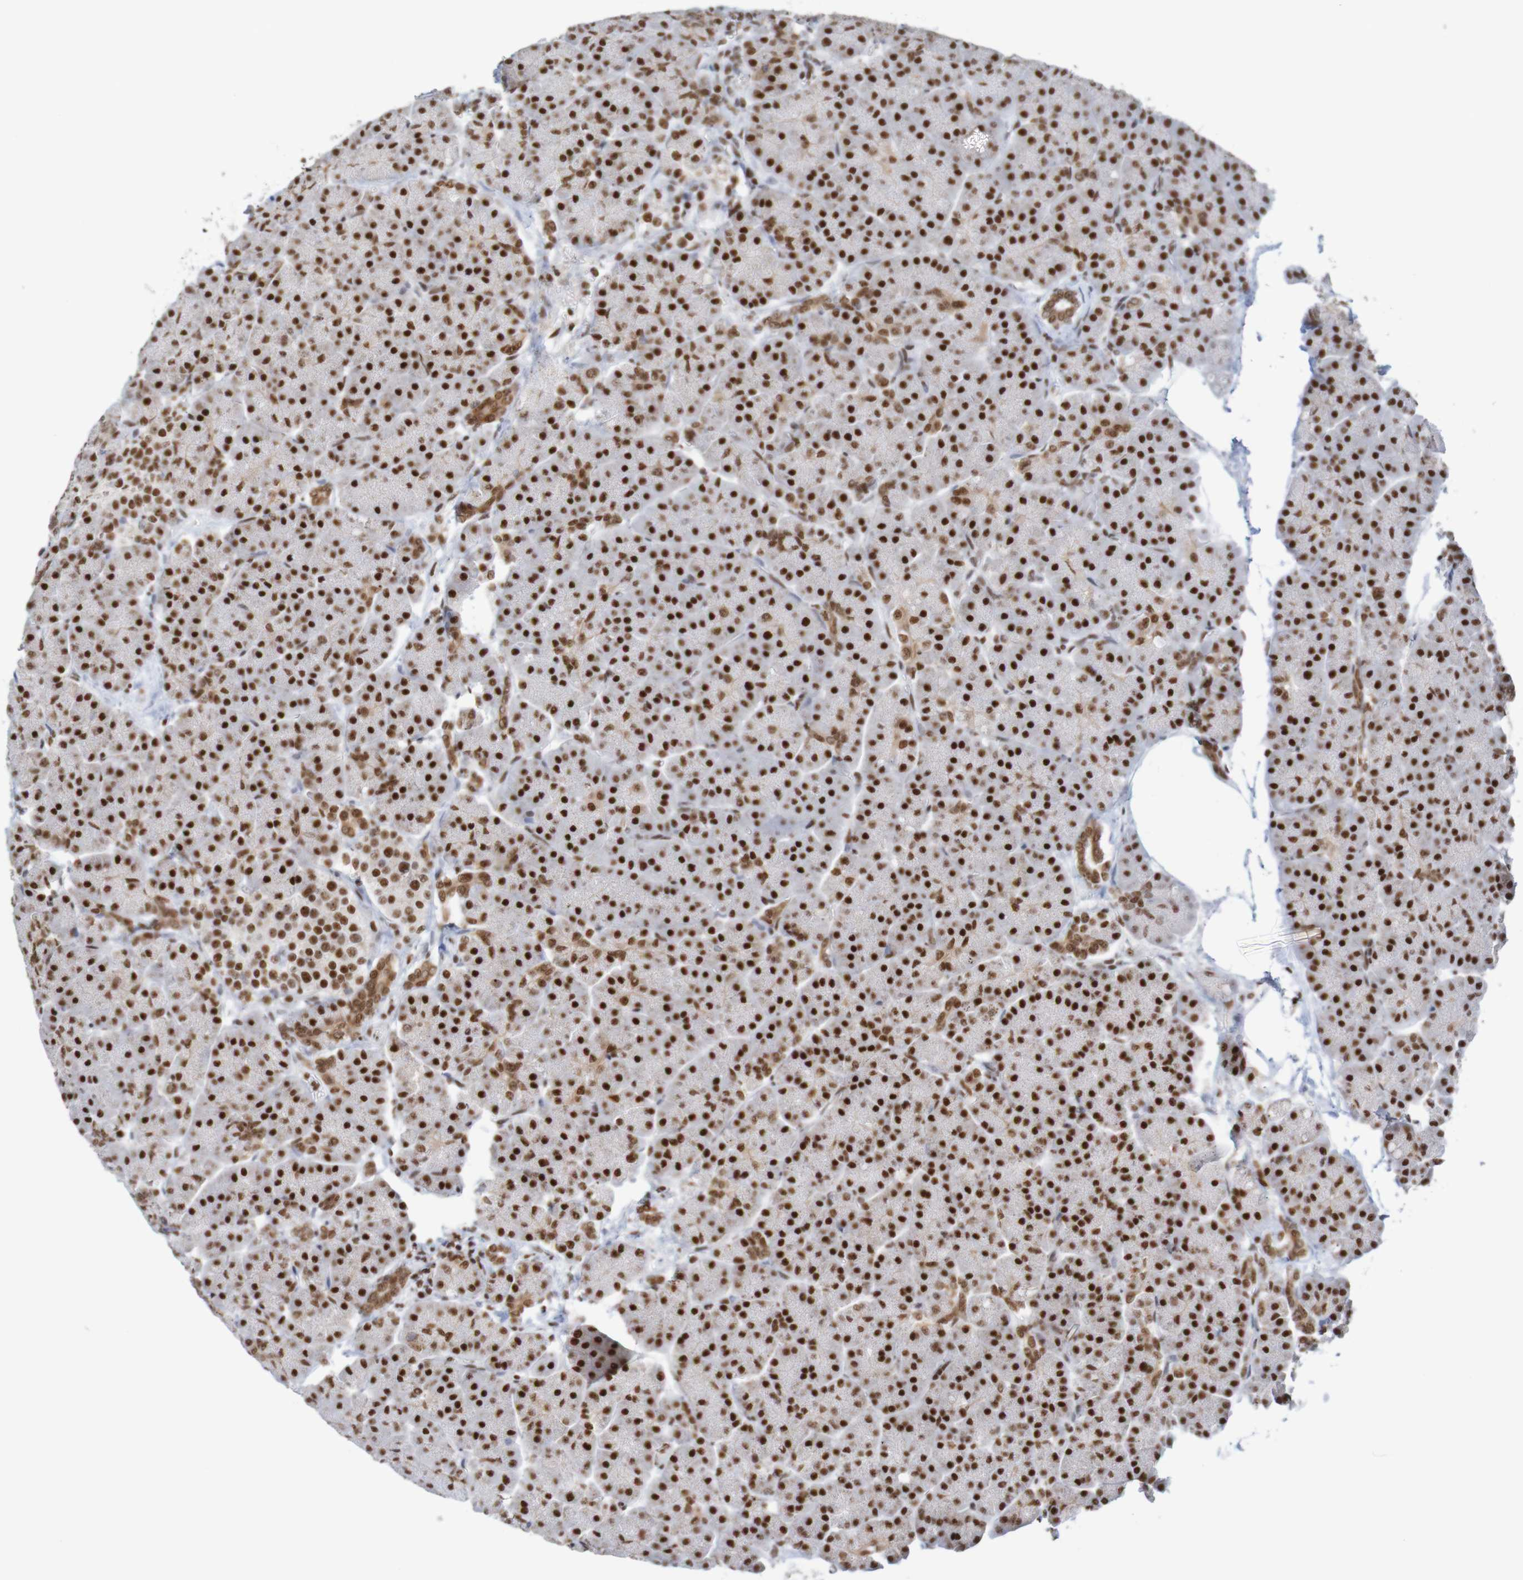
{"staining": {"intensity": "strong", "quantity": ">75%", "location": "nuclear"}, "tissue": "pancreas", "cell_type": "Exocrine glandular cells", "image_type": "normal", "snomed": [{"axis": "morphology", "description": "Normal tissue, NOS"}, {"axis": "topography", "description": "Pancreas"}], "caption": "Benign pancreas reveals strong nuclear positivity in about >75% of exocrine glandular cells, visualized by immunohistochemistry. (Brightfield microscopy of DAB IHC at high magnification).", "gene": "THRAP3", "patient": {"sex": "female", "age": 70}}